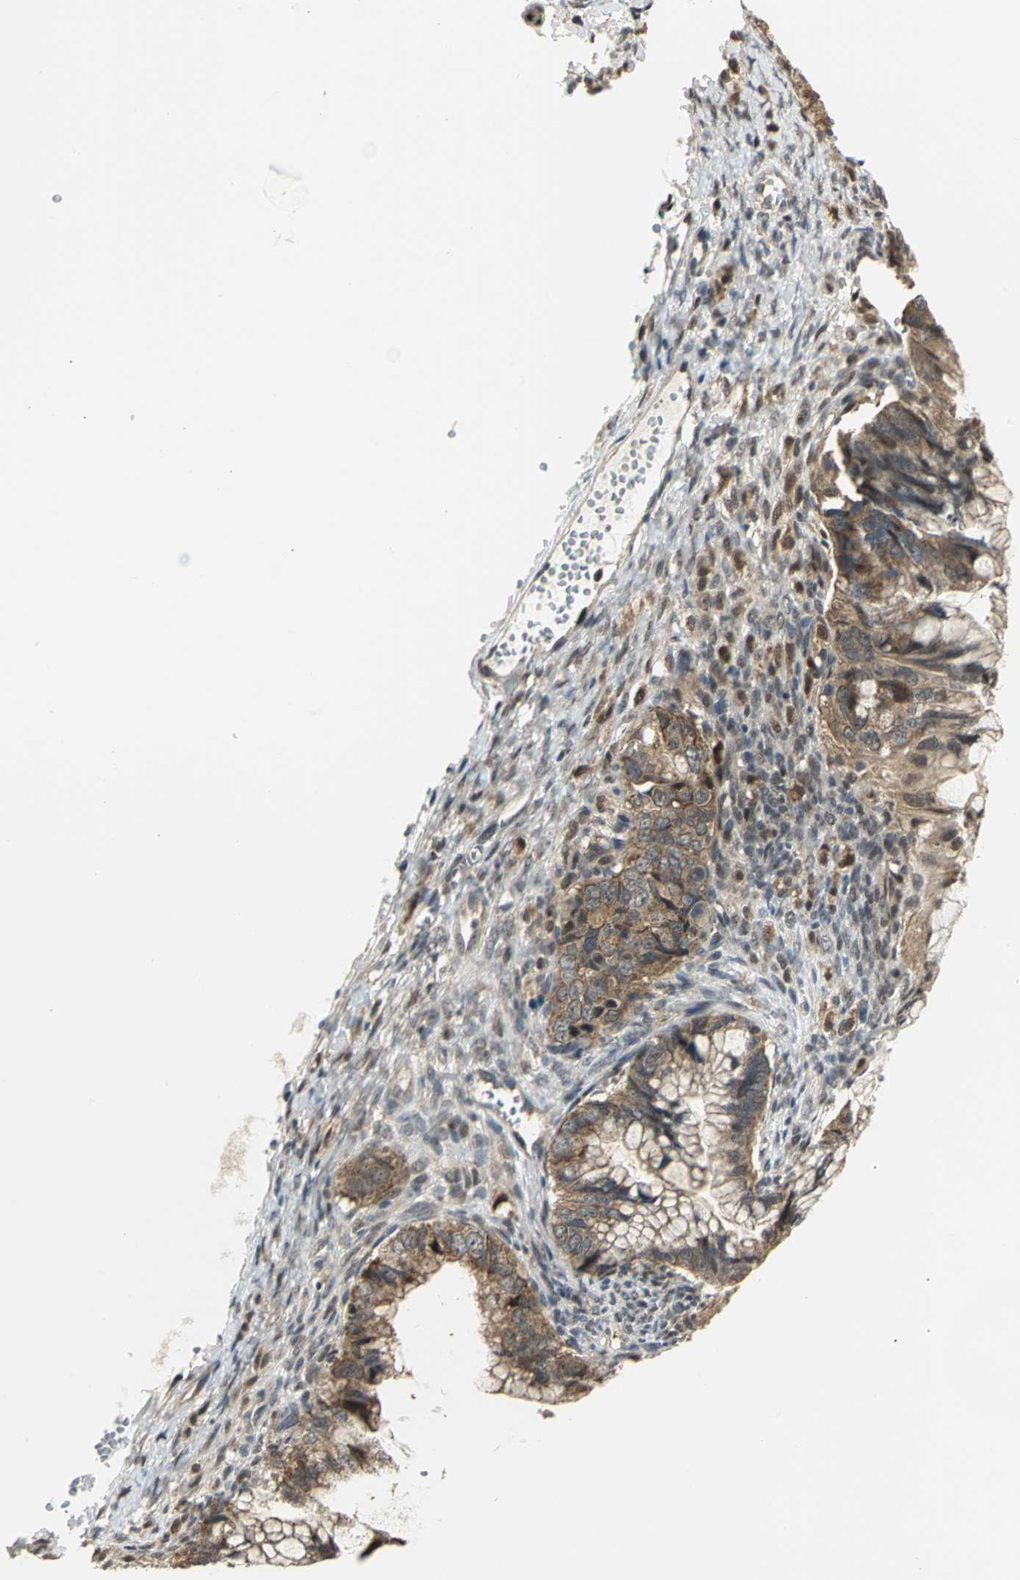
{"staining": {"intensity": "moderate", "quantity": ">75%", "location": "cytoplasmic/membranous"}, "tissue": "ovarian cancer", "cell_type": "Tumor cells", "image_type": "cancer", "snomed": [{"axis": "morphology", "description": "Cystadenocarcinoma, mucinous, NOS"}, {"axis": "topography", "description": "Ovary"}], "caption": "An image of human mucinous cystadenocarcinoma (ovarian) stained for a protein demonstrates moderate cytoplasmic/membranous brown staining in tumor cells.", "gene": "PSMC4", "patient": {"sex": "female", "age": 36}}